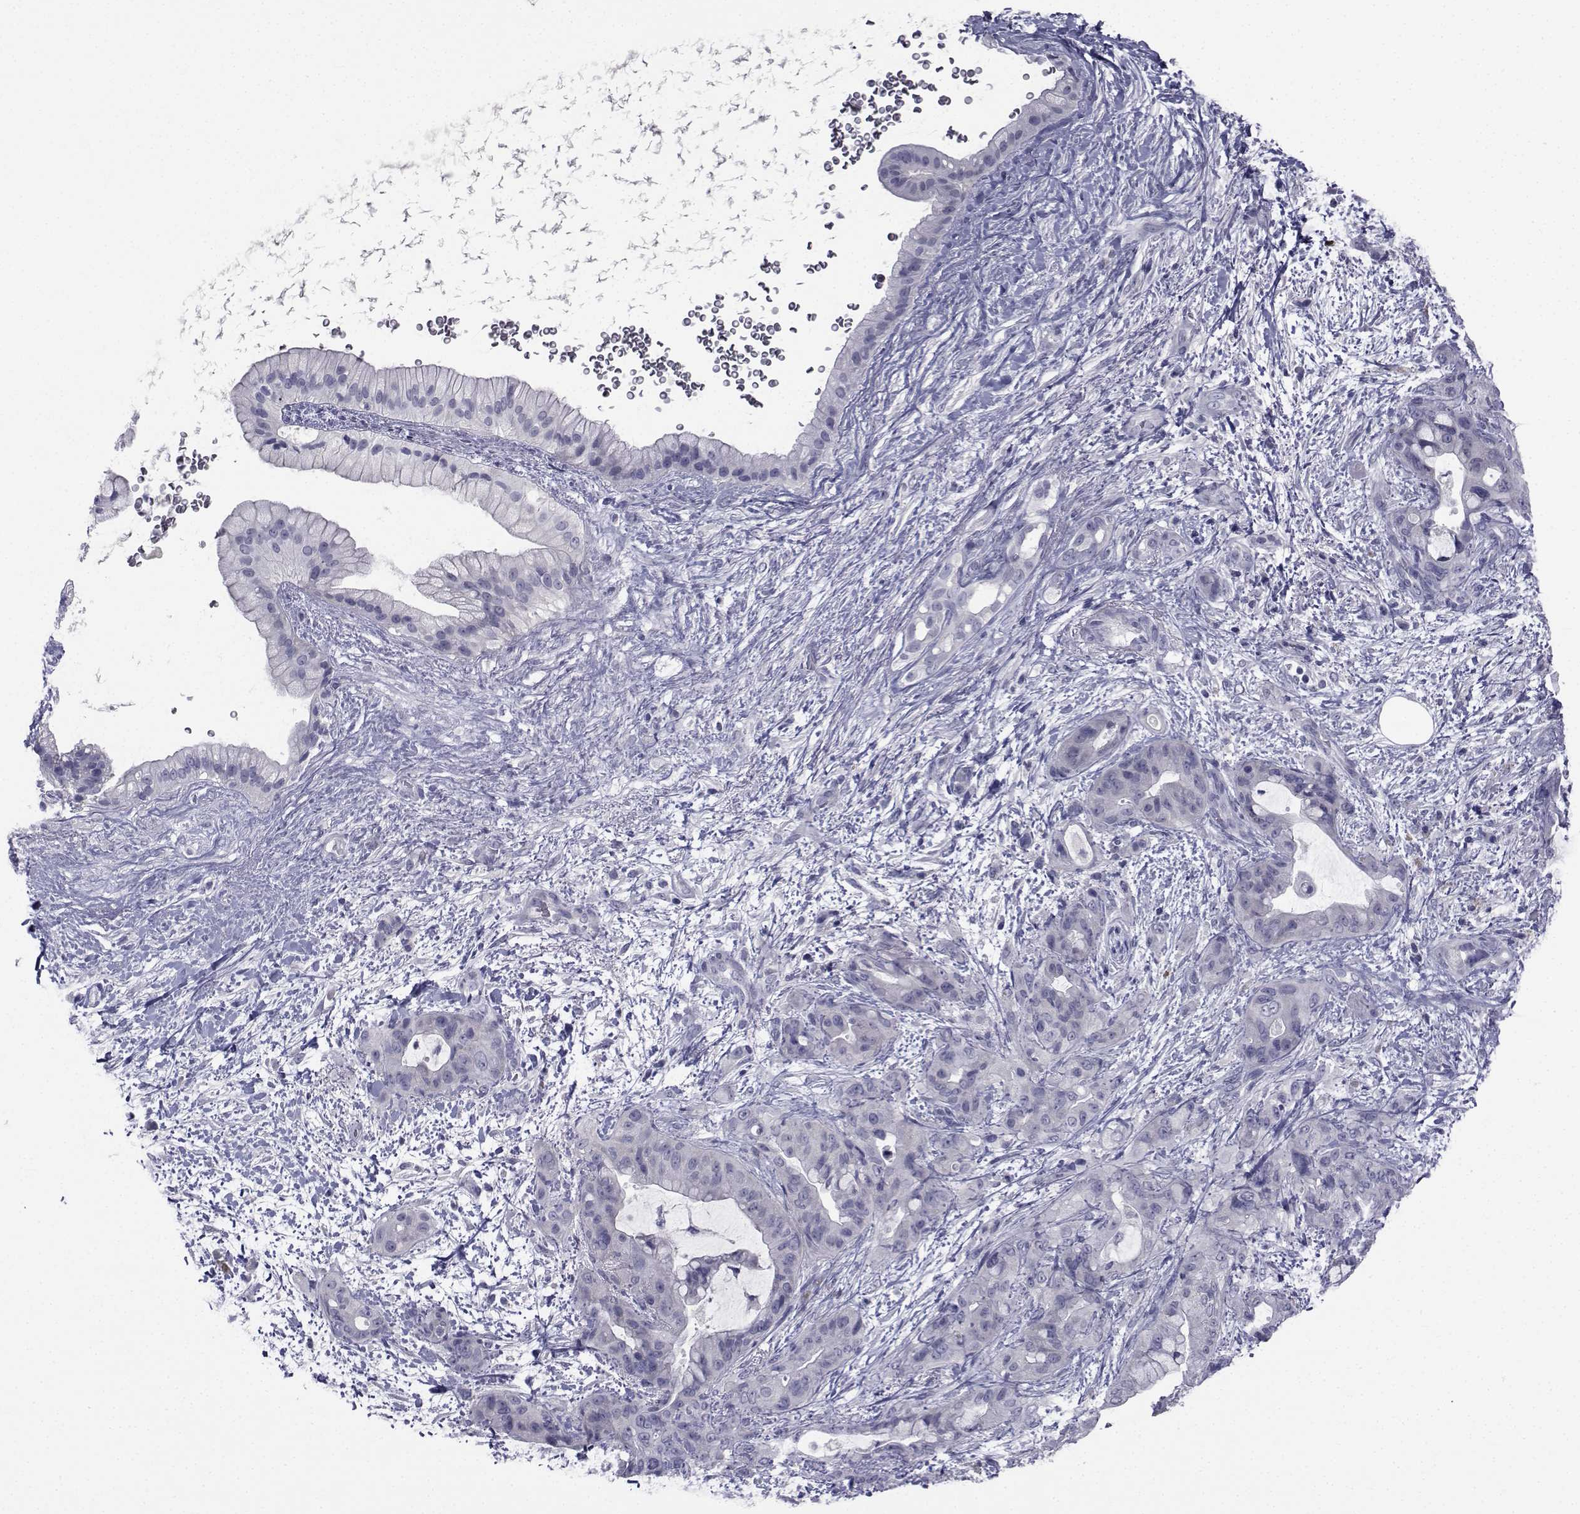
{"staining": {"intensity": "negative", "quantity": "none", "location": "none"}, "tissue": "pancreatic cancer", "cell_type": "Tumor cells", "image_type": "cancer", "snomed": [{"axis": "morphology", "description": "Adenocarcinoma, NOS"}, {"axis": "topography", "description": "Pancreas"}], "caption": "This is an IHC photomicrograph of human pancreatic adenocarcinoma. There is no expression in tumor cells.", "gene": "CHRNA1", "patient": {"sex": "male", "age": 71}}